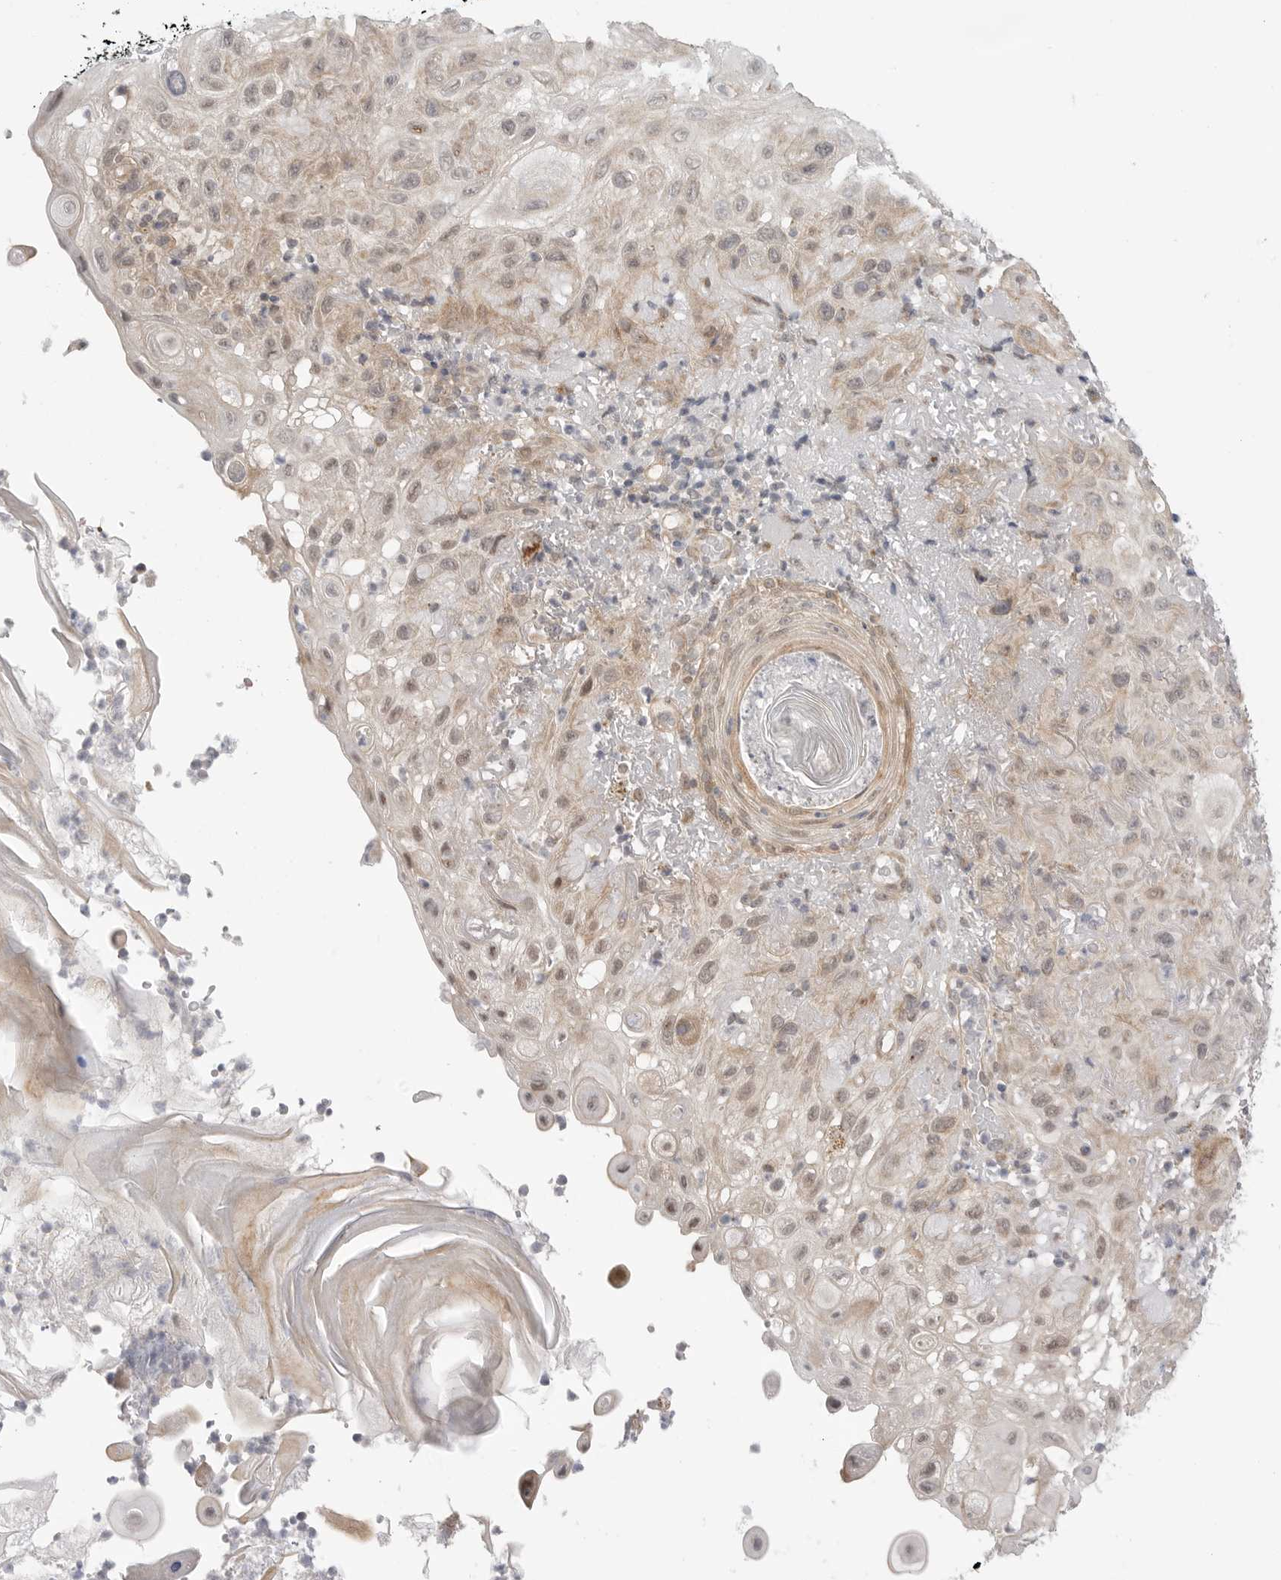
{"staining": {"intensity": "weak", "quantity": ">75%", "location": "cytoplasmic/membranous,nuclear"}, "tissue": "skin cancer", "cell_type": "Tumor cells", "image_type": "cancer", "snomed": [{"axis": "morphology", "description": "Normal tissue, NOS"}, {"axis": "morphology", "description": "Squamous cell carcinoma, NOS"}, {"axis": "topography", "description": "Skin"}], "caption": "Immunohistochemistry (IHC) (DAB) staining of skin squamous cell carcinoma exhibits weak cytoplasmic/membranous and nuclear protein staining in about >75% of tumor cells.", "gene": "GGT6", "patient": {"sex": "female", "age": 96}}